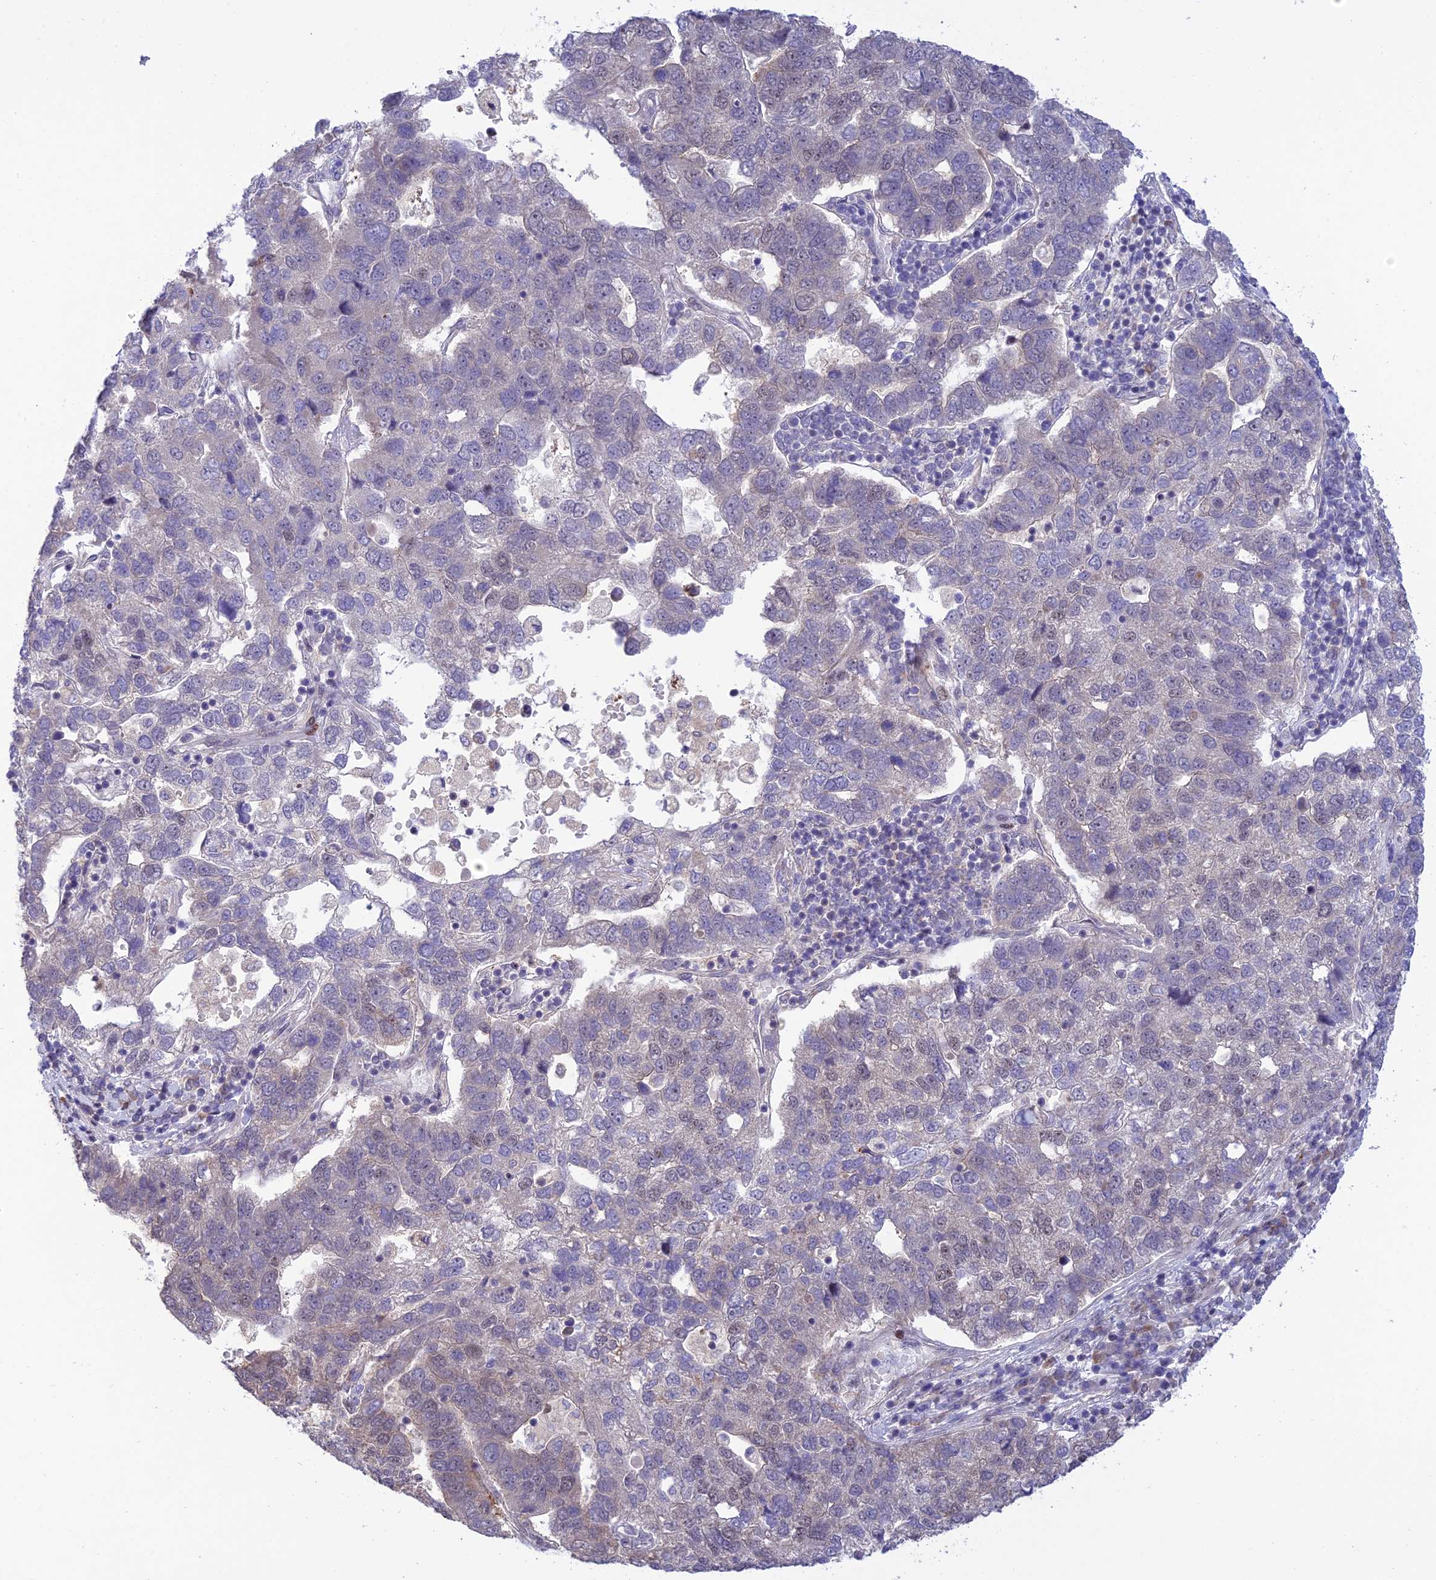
{"staining": {"intensity": "negative", "quantity": "none", "location": "none"}, "tissue": "pancreatic cancer", "cell_type": "Tumor cells", "image_type": "cancer", "snomed": [{"axis": "morphology", "description": "Adenocarcinoma, NOS"}, {"axis": "topography", "description": "Pancreas"}], "caption": "A high-resolution micrograph shows immunohistochemistry (IHC) staining of pancreatic cancer (adenocarcinoma), which displays no significant staining in tumor cells. The staining is performed using DAB brown chromogen with nuclei counter-stained in using hematoxylin.", "gene": "ZNF584", "patient": {"sex": "female", "age": 61}}